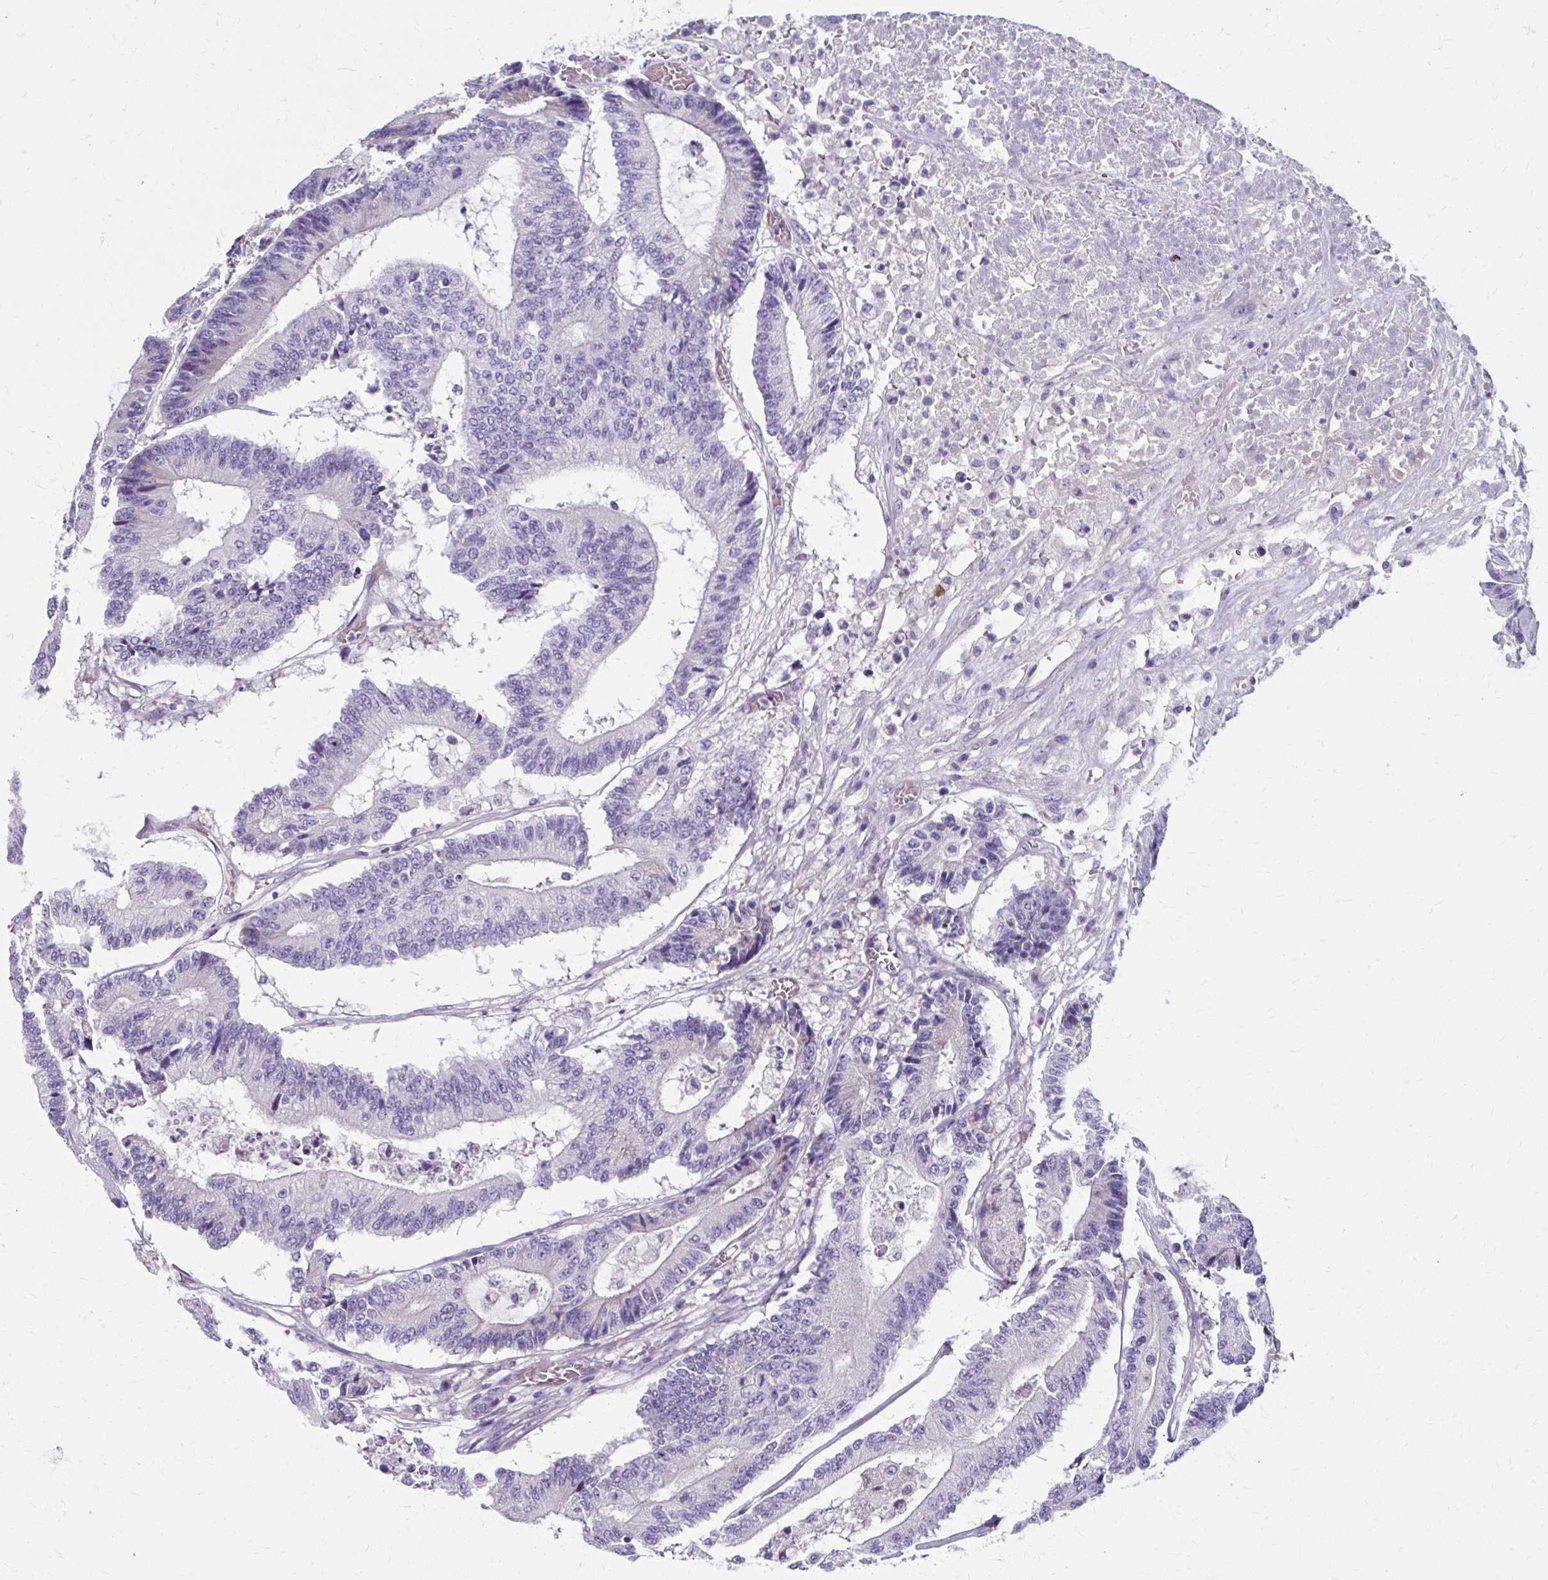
{"staining": {"intensity": "negative", "quantity": "none", "location": "none"}, "tissue": "colorectal cancer", "cell_type": "Tumor cells", "image_type": "cancer", "snomed": [{"axis": "morphology", "description": "Adenocarcinoma, NOS"}, {"axis": "topography", "description": "Colon"}], "caption": "The photomicrograph exhibits no staining of tumor cells in colorectal cancer (adenocarcinoma).", "gene": "ZNF555", "patient": {"sex": "female", "age": 84}}